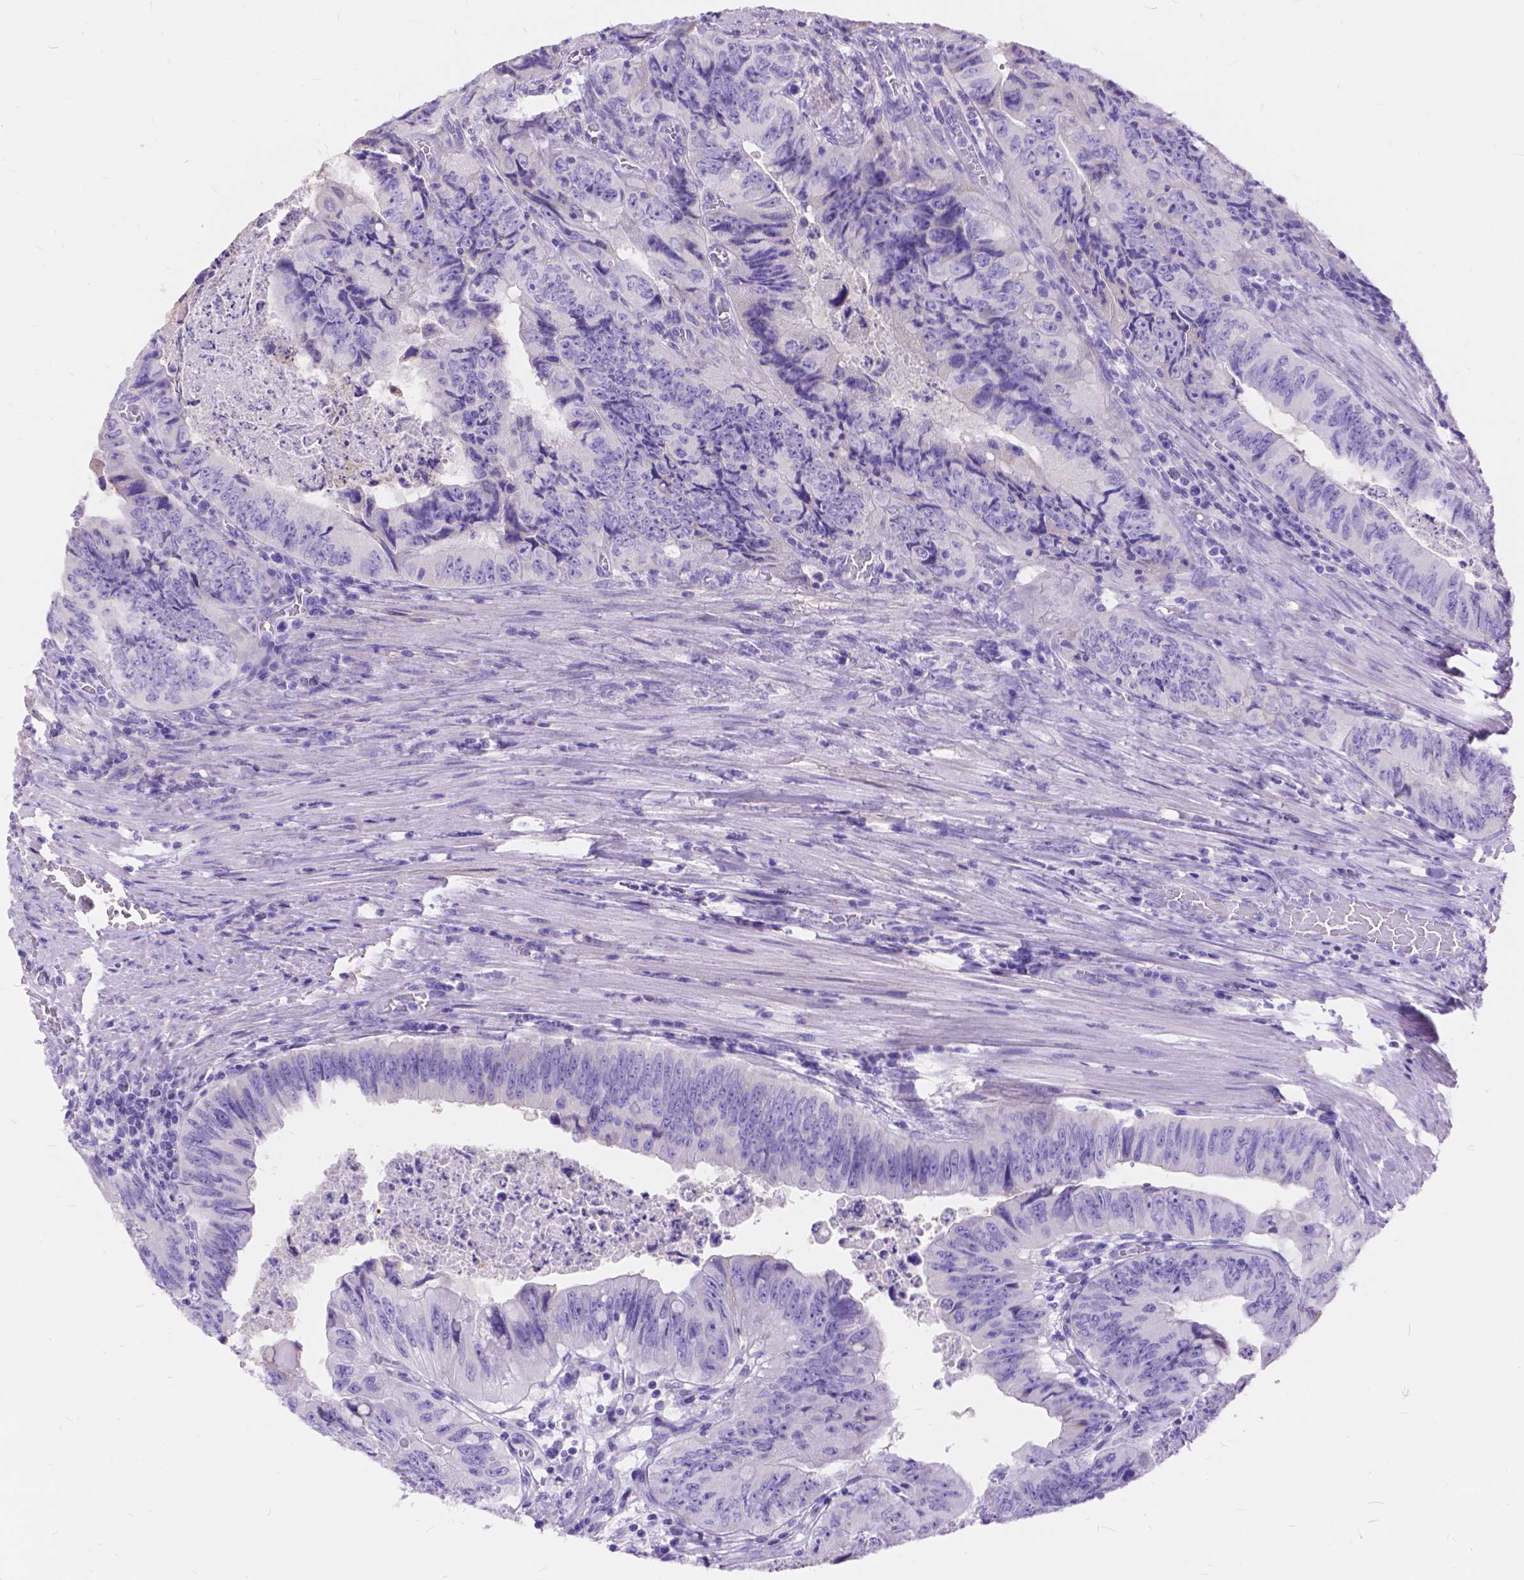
{"staining": {"intensity": "negative", "quantity": "none", "location": "none"}, "tissue": "colorectal cancer", "cell_type": "Tumor cells", "image_type": "cancer", "snomed": [{"axis": "morphology", "description": "Adenocarcinoma, NOS"}, {"axis": "topography", "description": "Colon"}], "caption": "A high-resolution histopathology image shows immunohistochemistry staining of adenocarcinoma (colorectal), which demonstrates no significant expression in tumor cells.", "gene": "FOXL2", "patient": {"sex": "female", "age": 84}}